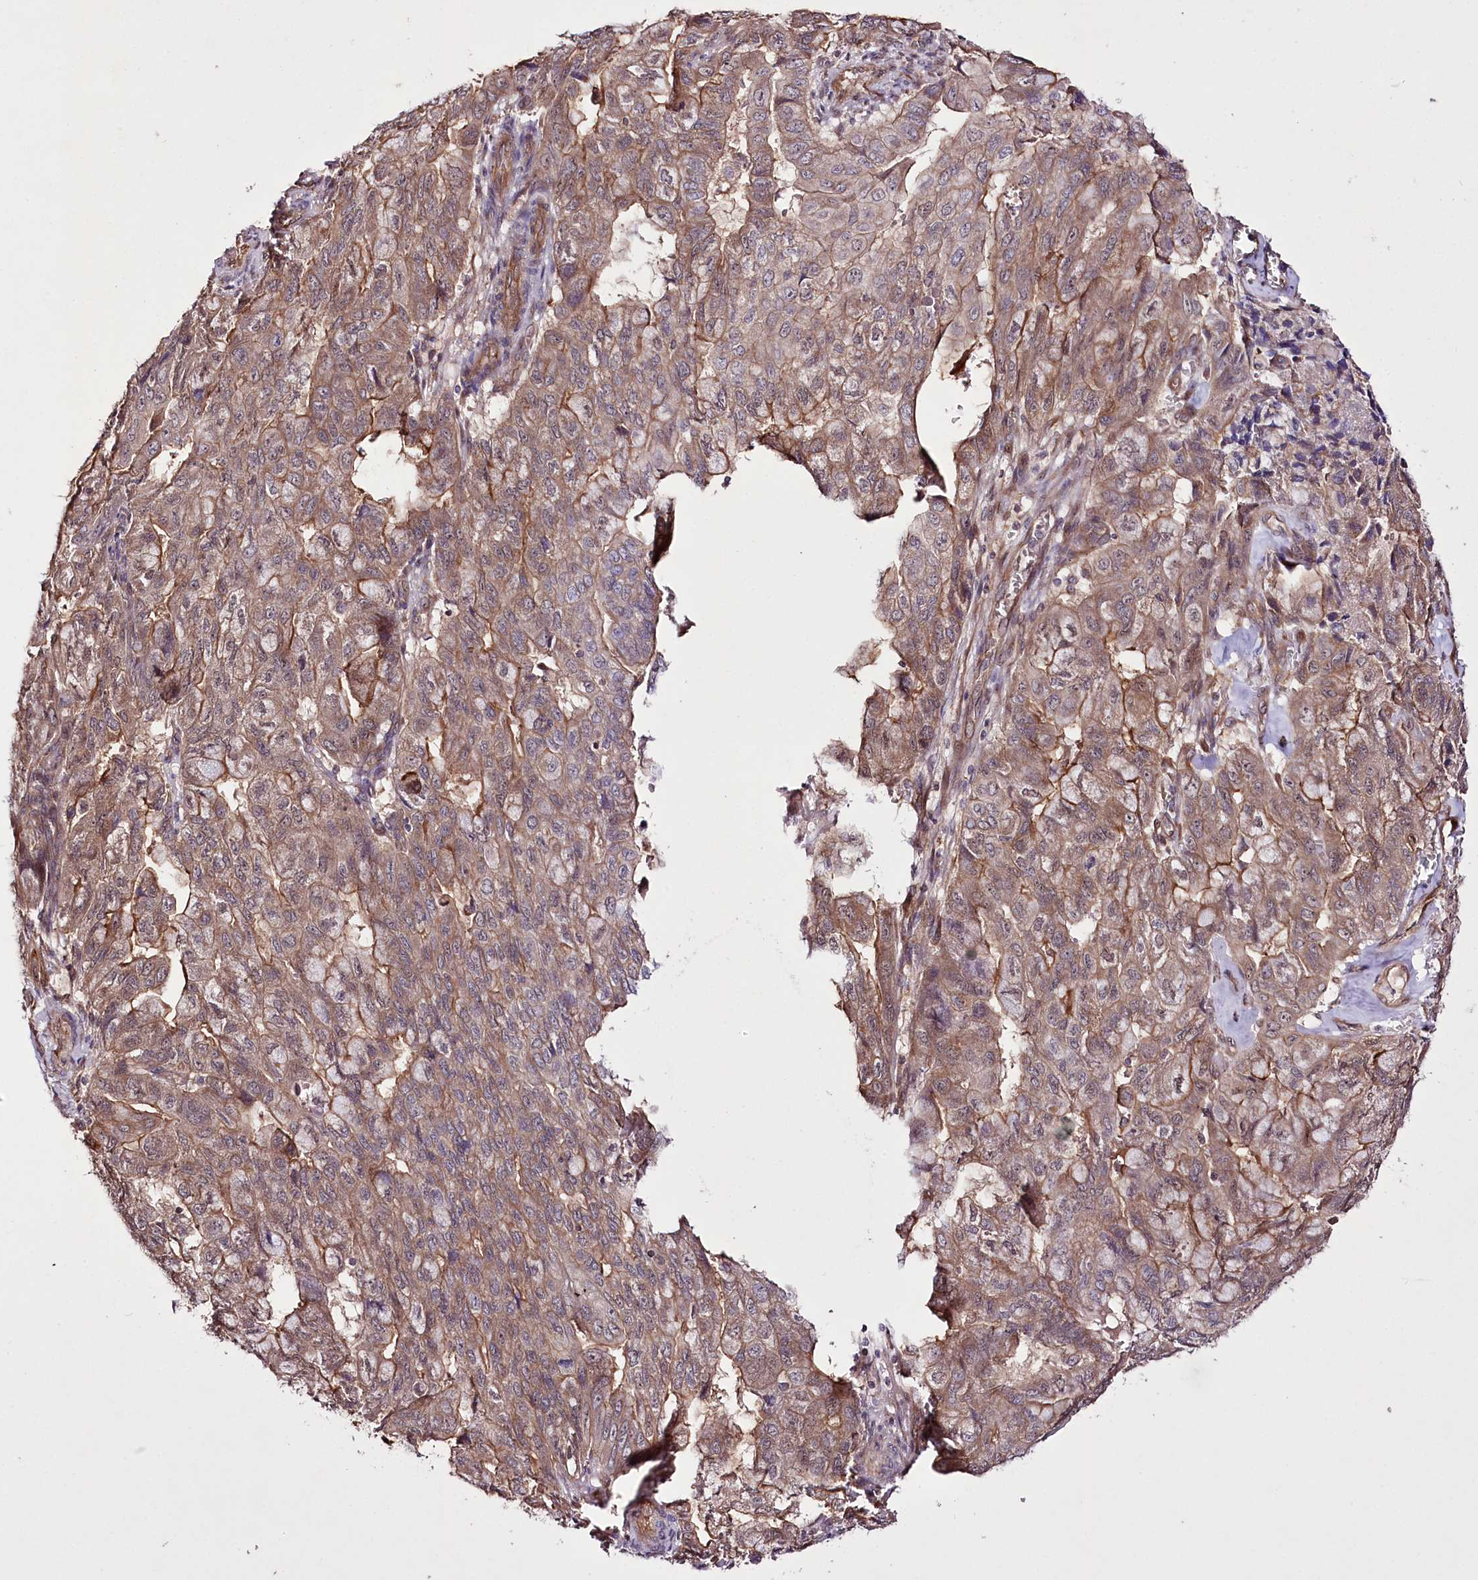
{"staining": {"intensity": "moderate", "quantity": ">75%", "location": "cytoplasmic/membranous"}, "tissue": "pancreatic cancer", "cell_type": "Tumor cells", "image_type": "cancer", "snomed": [{"axis": "morphology", "description": "Adenocarcinoma, NOS"}, {"axis": "topography", "description": "Pancreas"}], "caption": "Human pancreatic cancer stained with a protein marker reveals moderate staining in tumor cells.", "gene": "REXO2", "patient": {"sex": "male", "age": 51}}